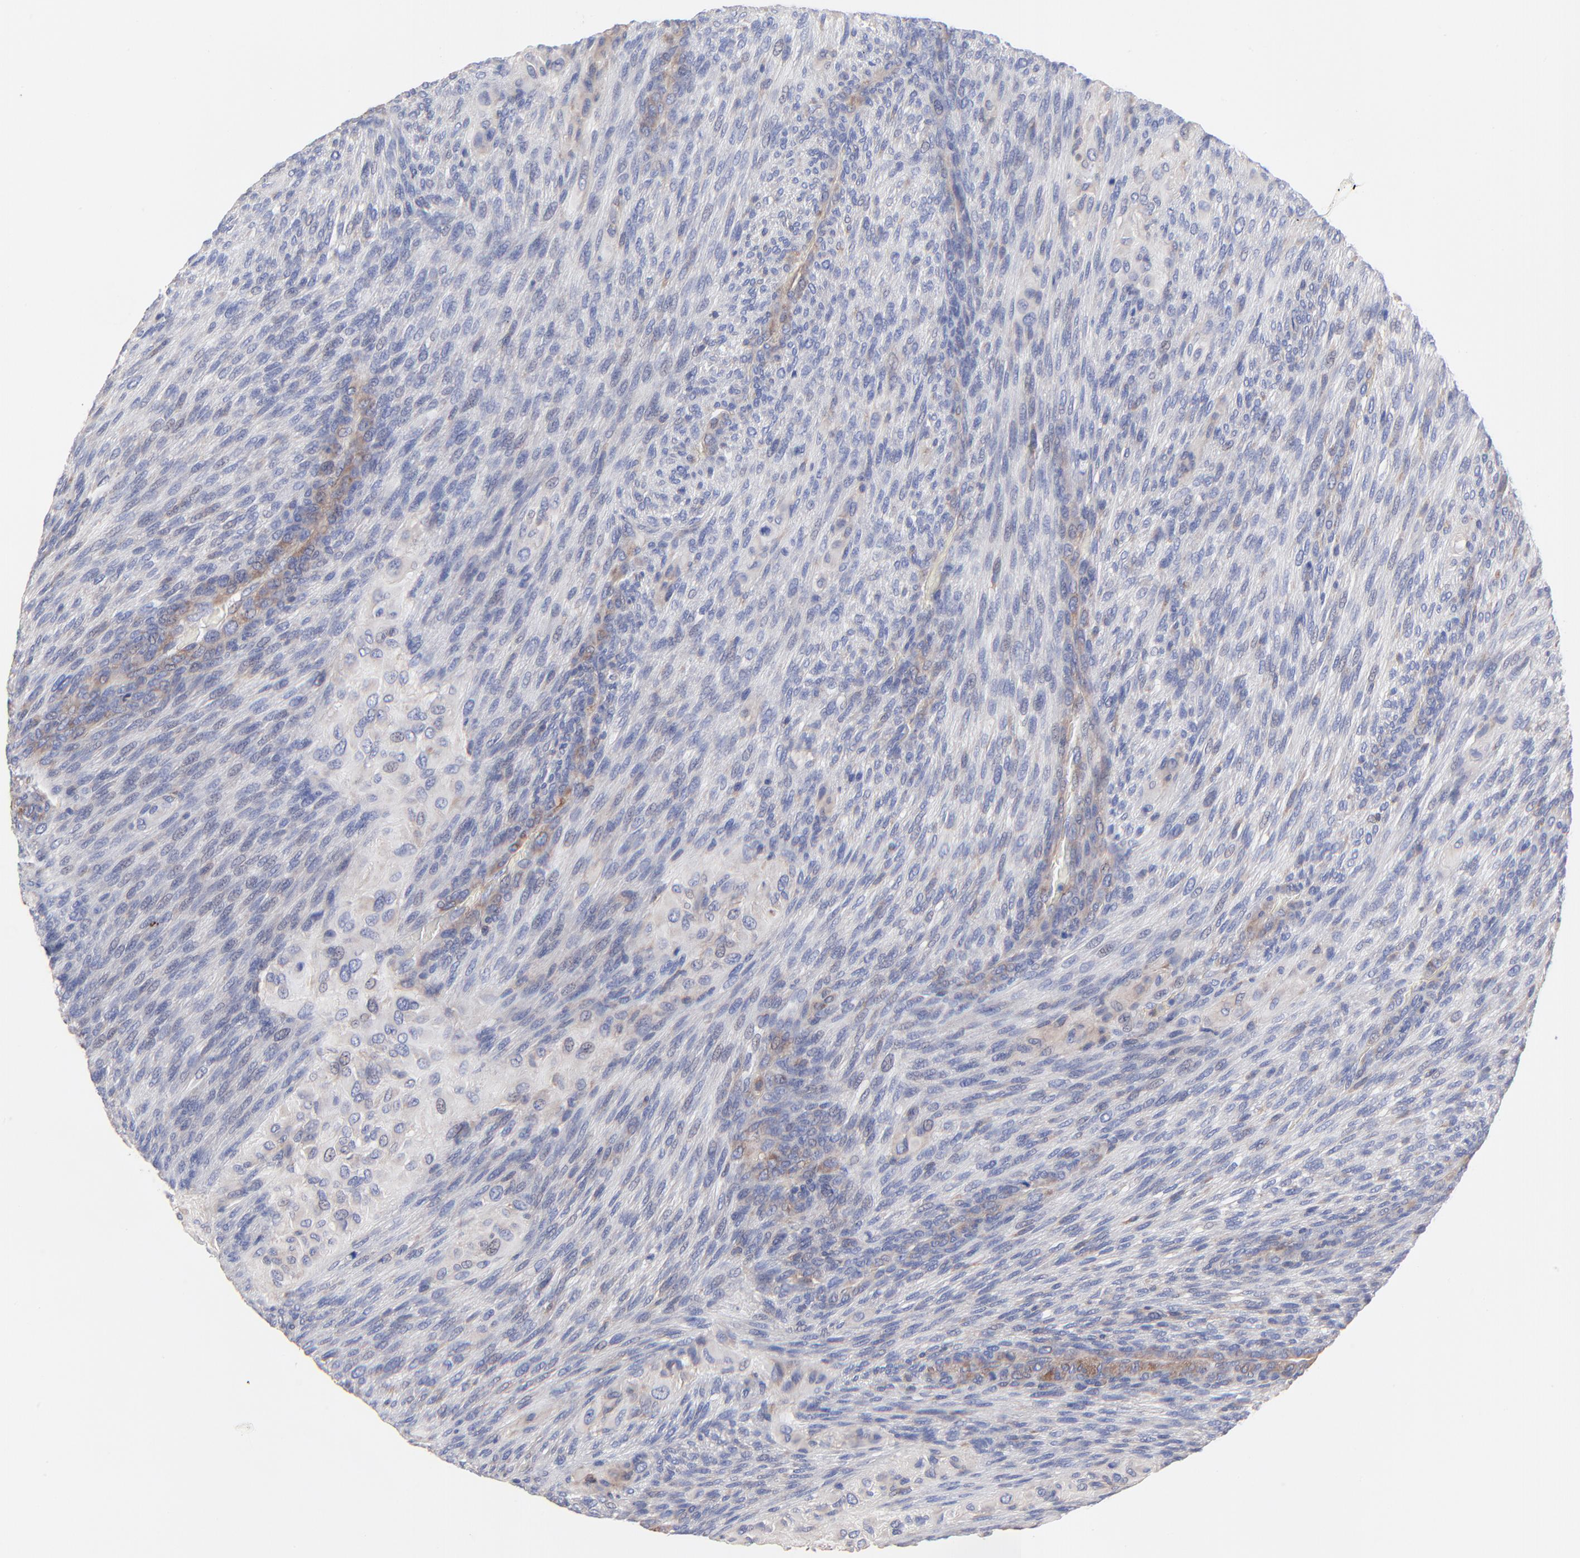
{"staining": {"intensity": "negative", "quantity": "none", "location": "none"}, "tissue": "glioma", "cell_type": "Tumor cells", "image_type": "cancer", "snomed": [{"axis": "morphology", "description": "Glioma, malignant, High grade"}, {"axis": "topography", "description": "Cerebral cortex"}], "caption": "DAB immunohistochemical staining of glioma reveals no significant expression in tumor cells.", "gene": "PPFIBP2", "patient": {"sex": "female", "age": 55}}